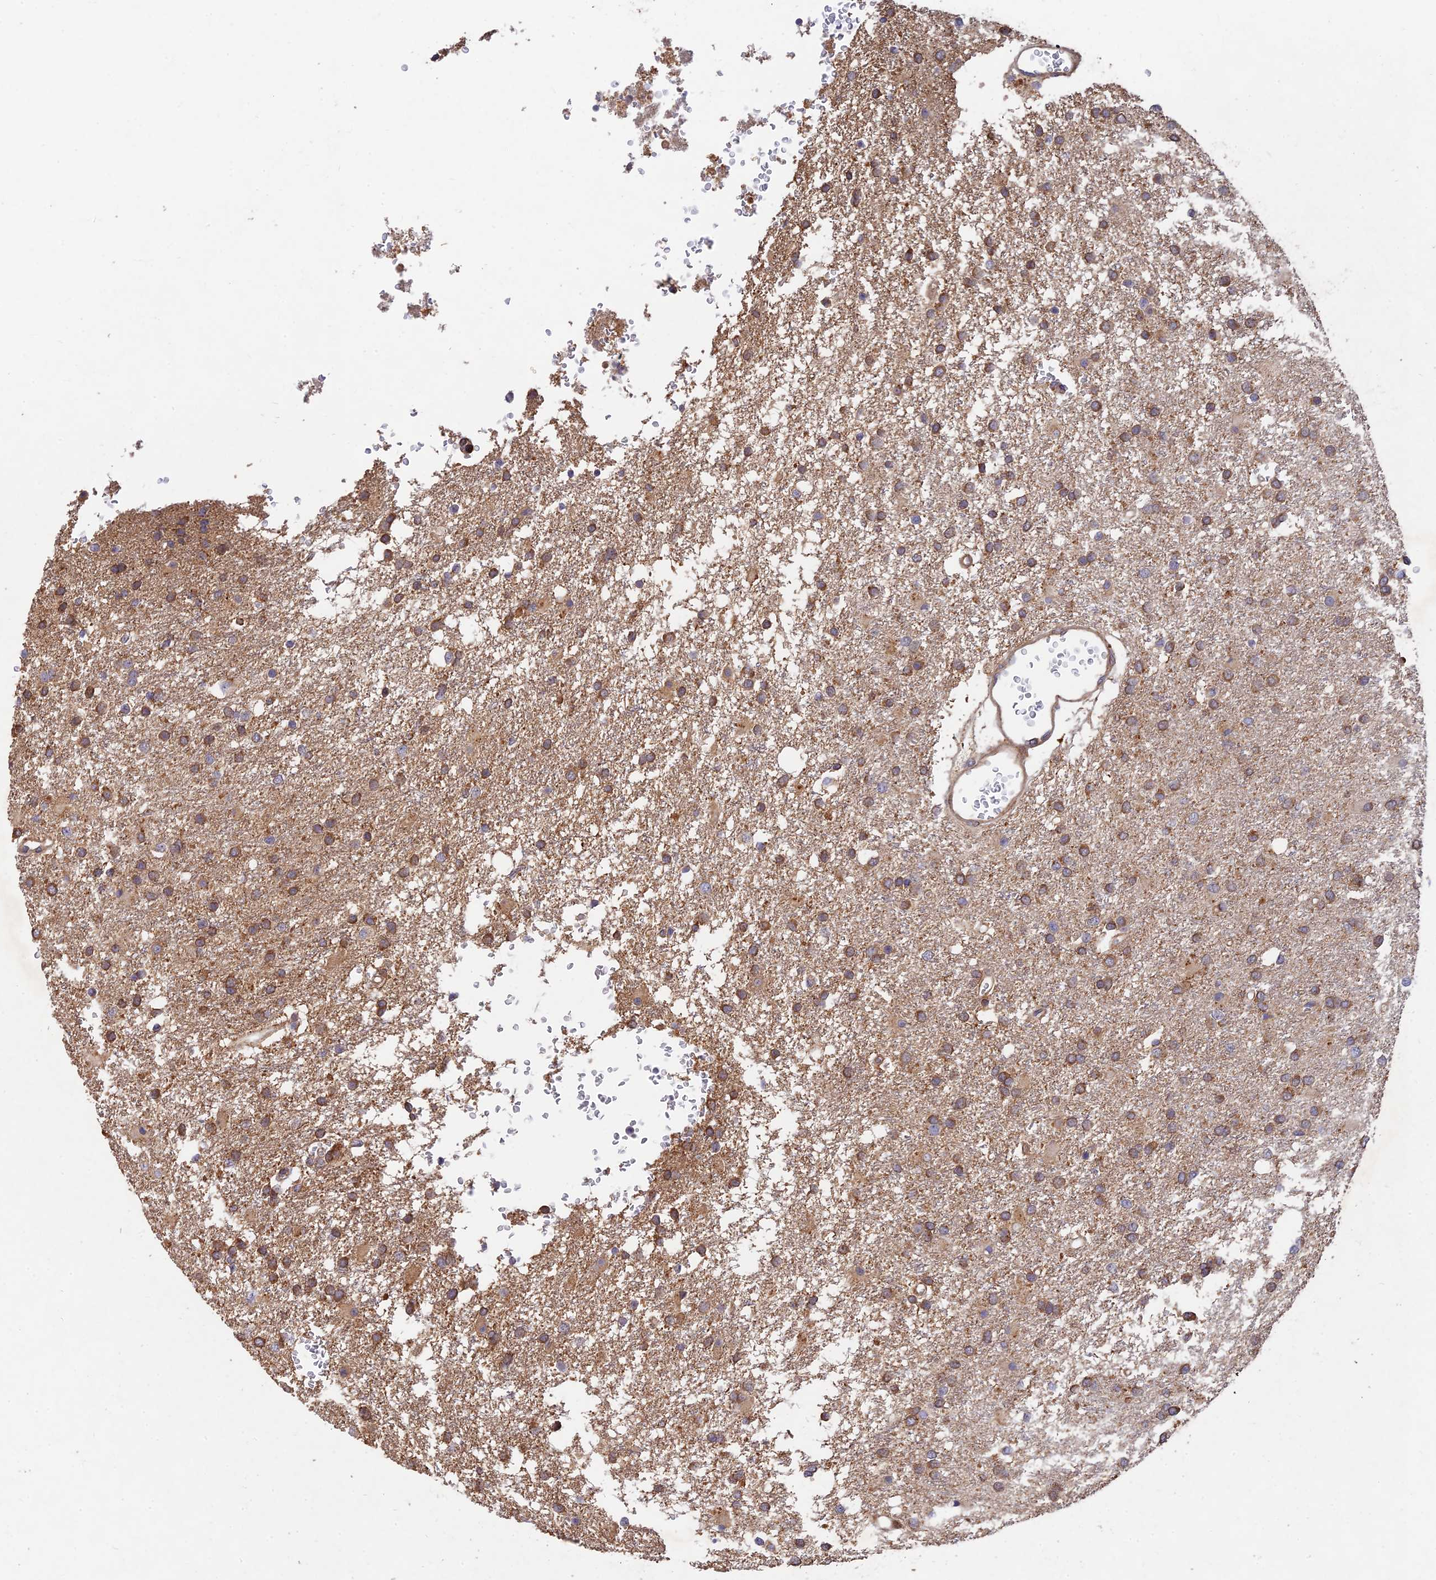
{"staining": {"intensity": "moderate", "quantity": "25%-75%", "location": "cytoplasmic/membranous"}, "tissue": "glioma", "cell_type": "Tumor cells", "image_type": "cancer", "snomed": [{"axis": "morphology", "description": "Glioma, malignant, High grade"}, {"axis": "topography", "description": "Brain"}], "caption": "Tumor cells display medium levels of moderate cytoplasmic/membranous expression in approximately 25%-75% of cells in glioma.", "gene": "SLC38A11", "patient": {"sex": "female", "age": 74}}